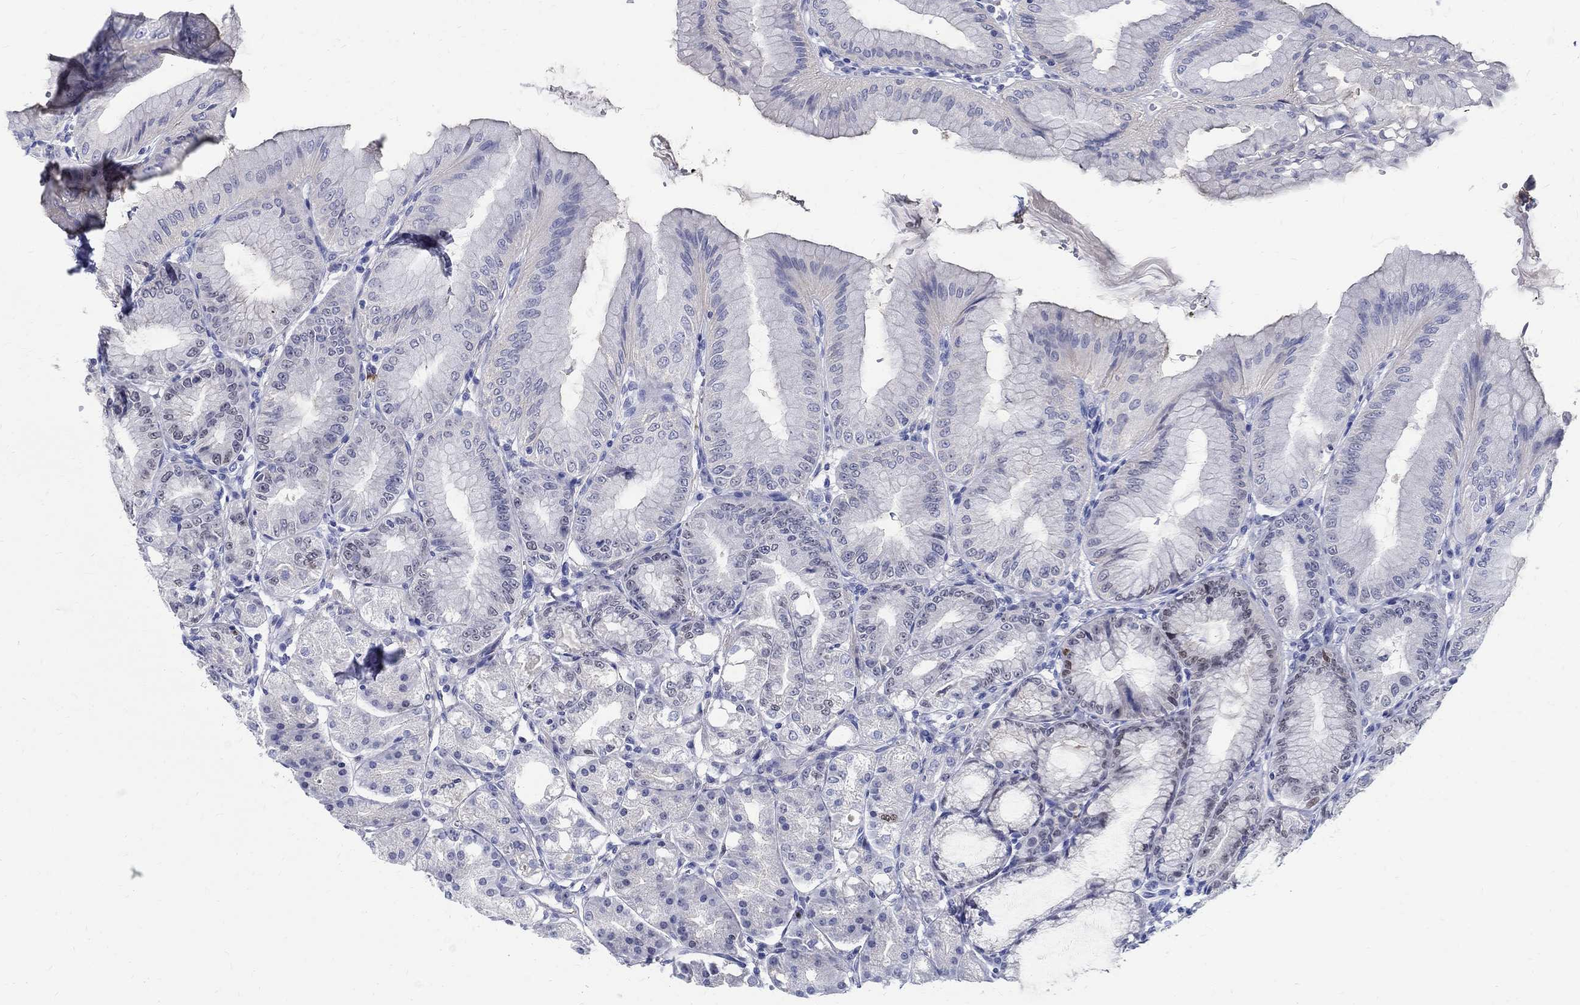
{"staining": {"intensity": "weak", "quantity": "<25%", "location": "nuclear"}, "tissue": "stomach", "cell_type": "Glandular cells", "image_type": "normal", "snomed": [{"axis": "morphology", "description": "Normal tissue, NOS"}, {"axis": "topography", "description": "Stomach"}], "caption": "Immunohistochemistry (IHC) micrograph of unremarkable stomach: human stomach stained with DAB (3,3'-diaminobenzidine) displays no significant protein positivity in glandular cells.", "gene": "SOX2", "patient": {"sex": "male", "age": 71}}